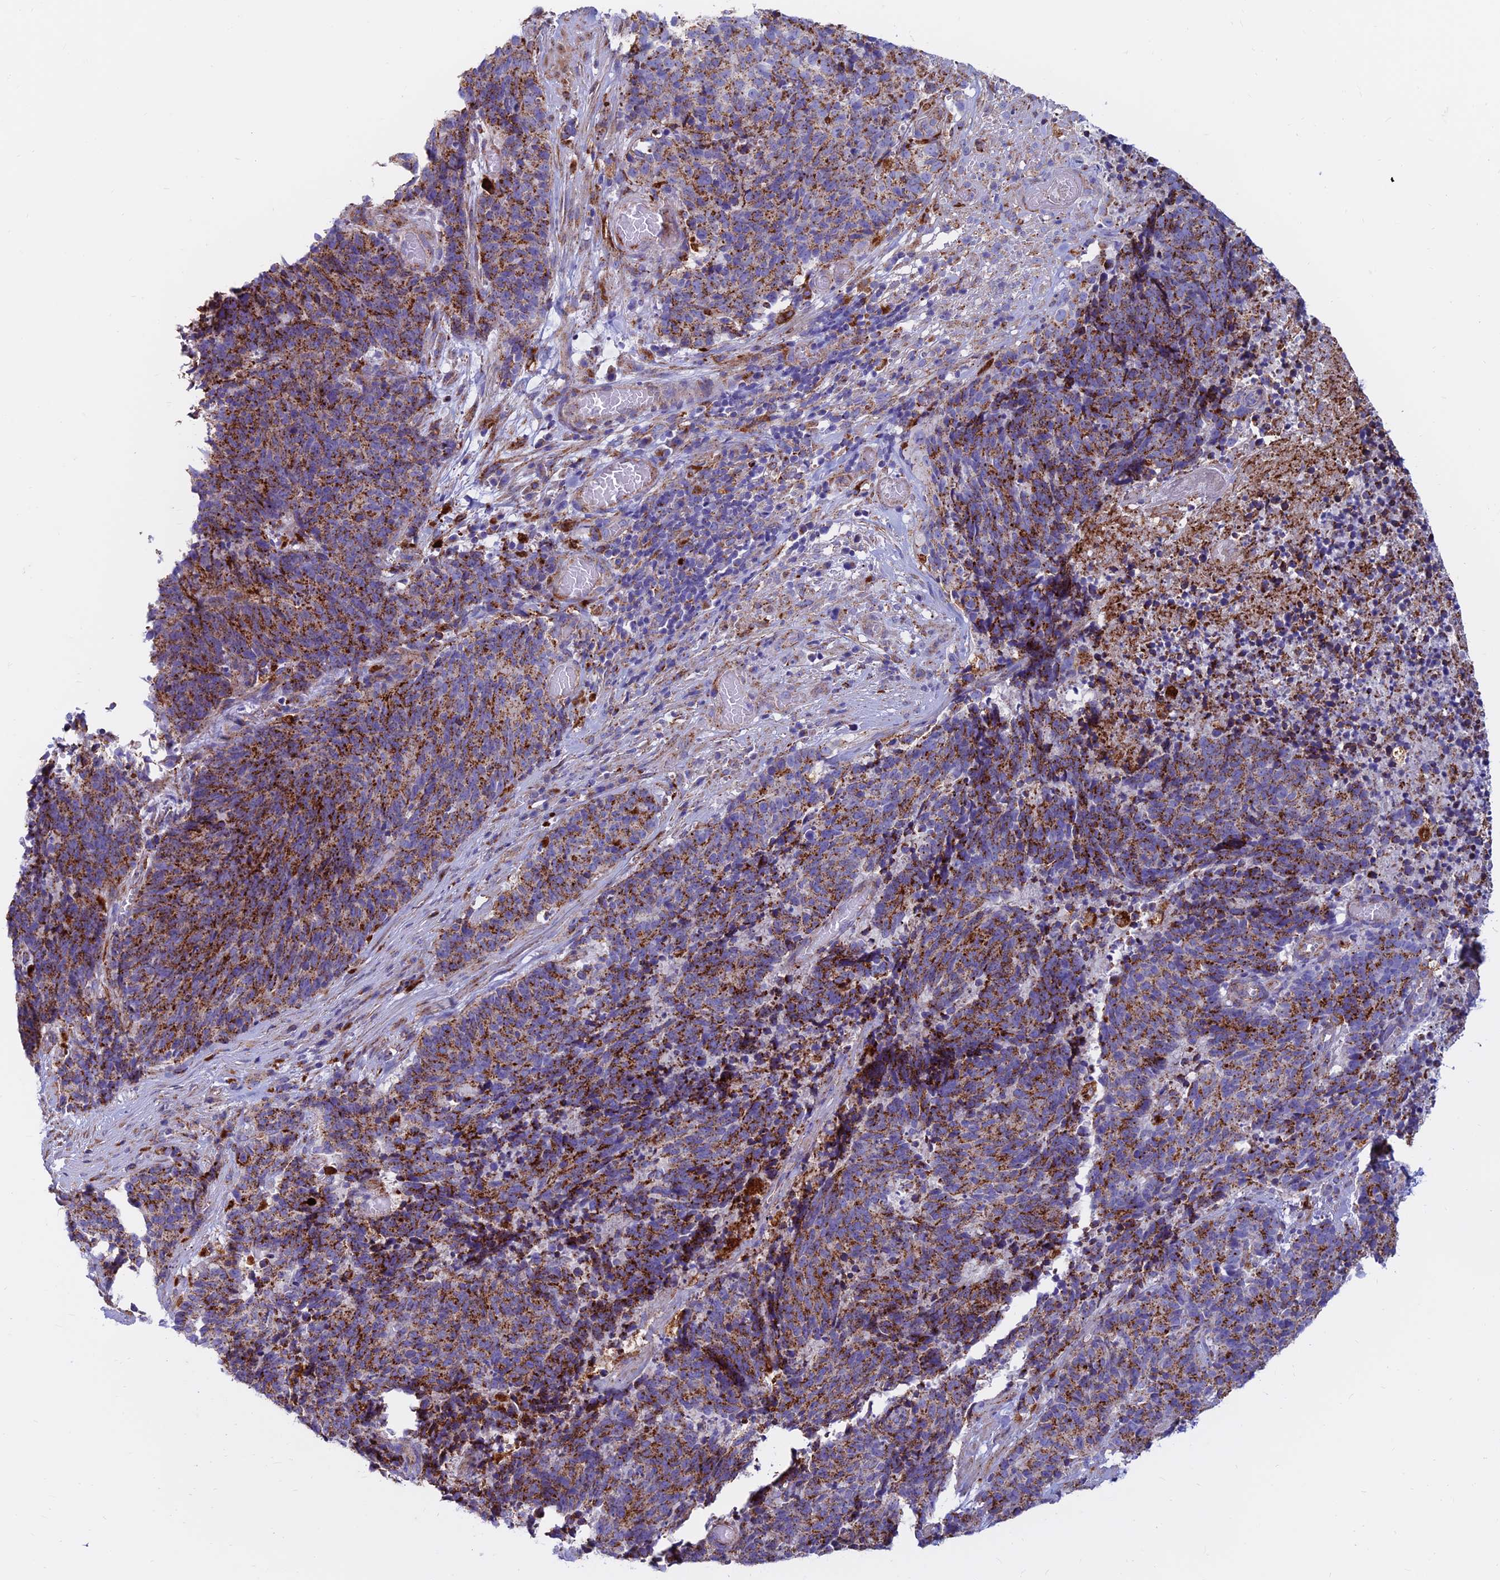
{"staining": {"intensity": "moderate", "quantity": ">75%", "location": "cytoplasmic/membranous"}, "tissue": "cervical cancer", "cell_type": "Tumor cells", "image_type": "cancer", "snomed": [{"axis": "morphology", "description": "Squamous cell carcinoma, NOS"}, {"axis": "topography", "description": "Cervix"}], "caption": "Cervical squamous cell carcinoma stained with DAB immunohistochemistry (IHC) displays medium levels of moderate cytoplasmic/membranous positivity in approximately >75% of tumor cells. Nuclei are stained in blue.", "gene": "SPNS1", "patient": {"sex": "female", "age": 29}}